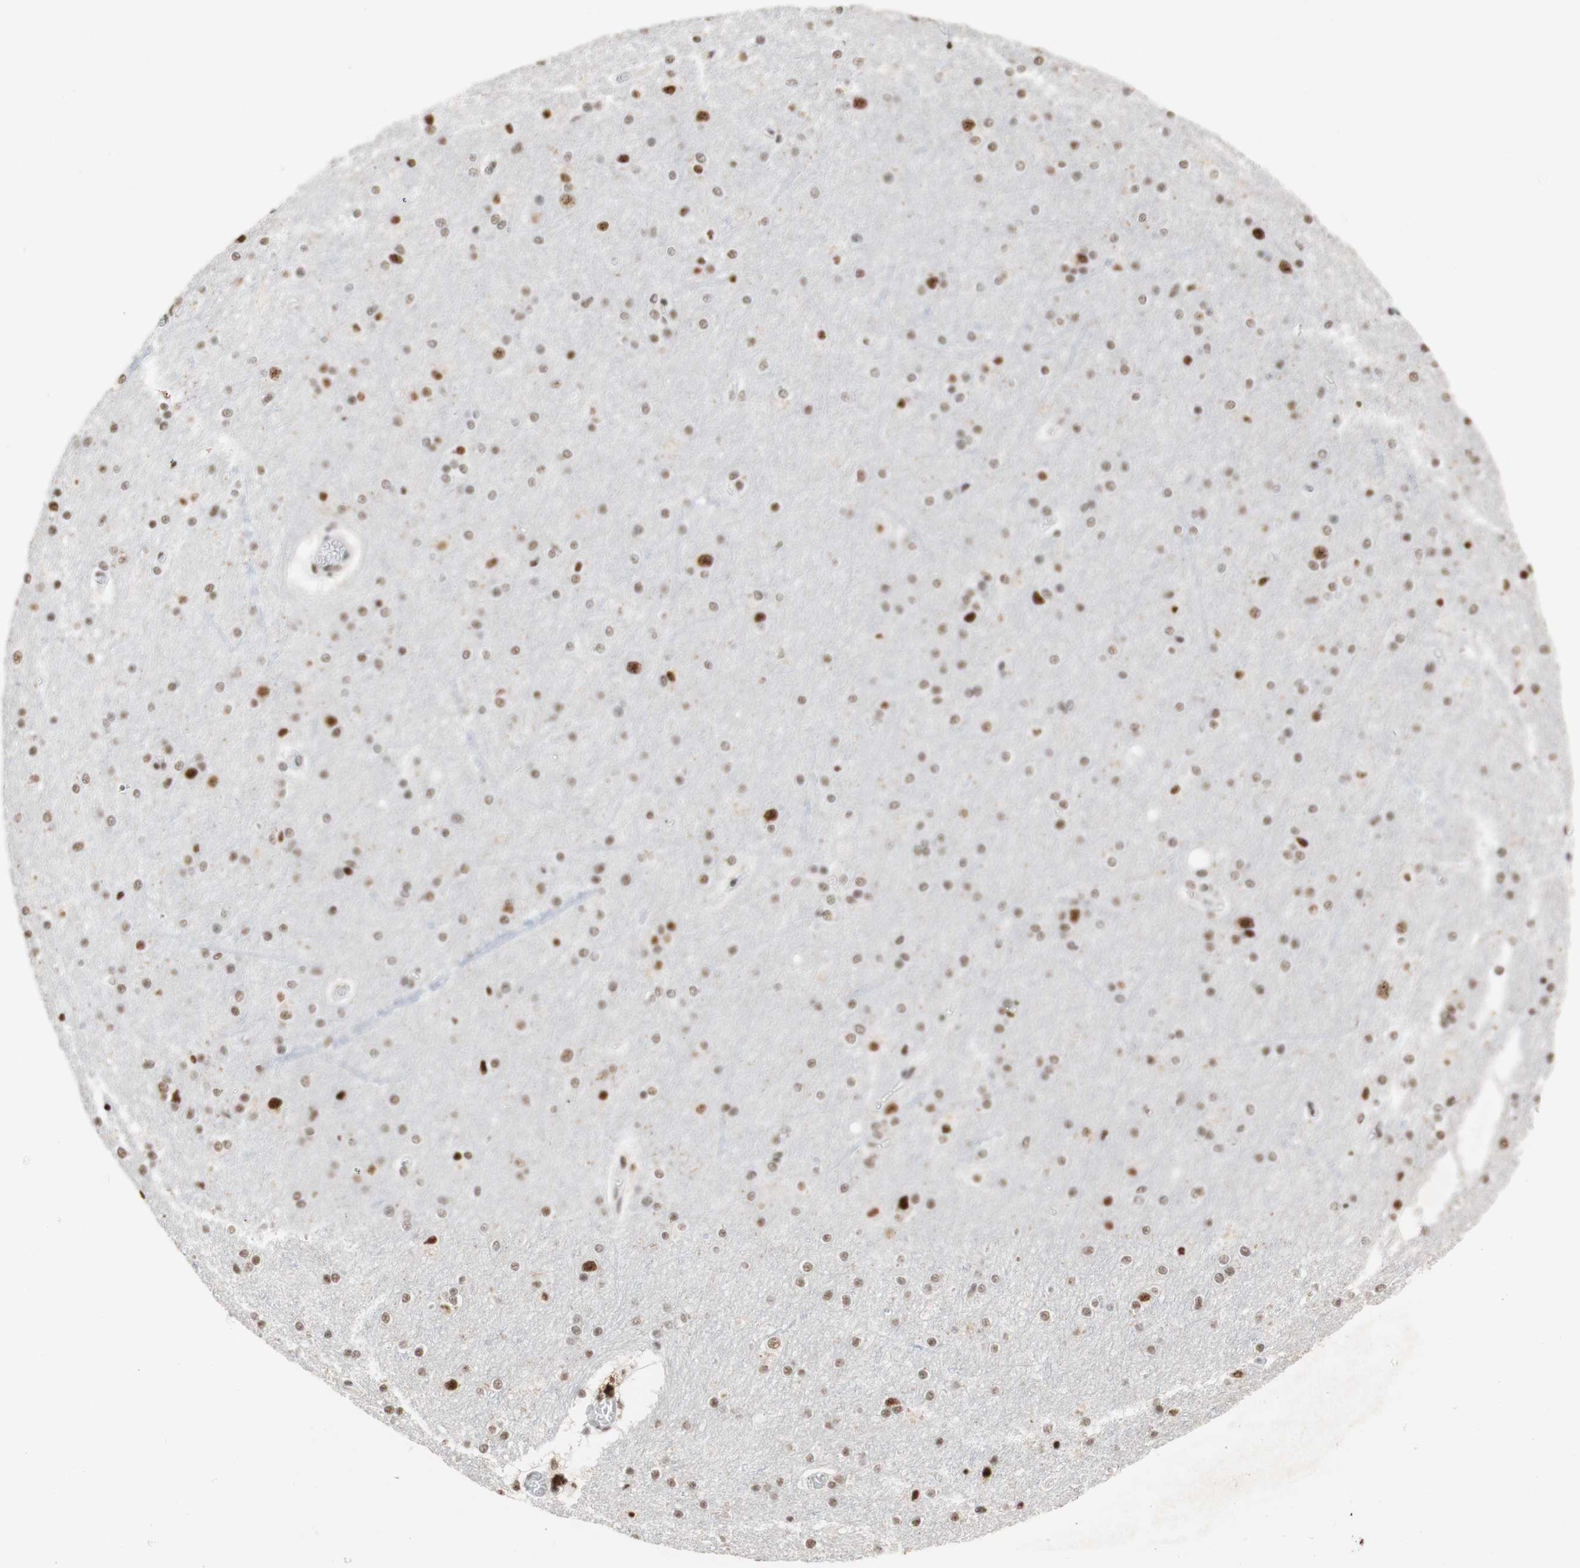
{"staining": {"intensity": "negative", "quantity": "none", "location": "none"}, "tissue": "cerebral cortex", "cell_type": "Endothelial cells", "image_type": "normal", "snomed": [{"axis": "morphology", "description": "Normal tissue, NOS"}, {"axis": "topography", "description": "Cerebral cortex"}], "caption": "This is an immunohistochemistry (IHC) image of normal human cerebral cortex. There is no expression in endothelial cells.", "gene": "SAP18", "patient": {"sex": "female", "age": 54}}